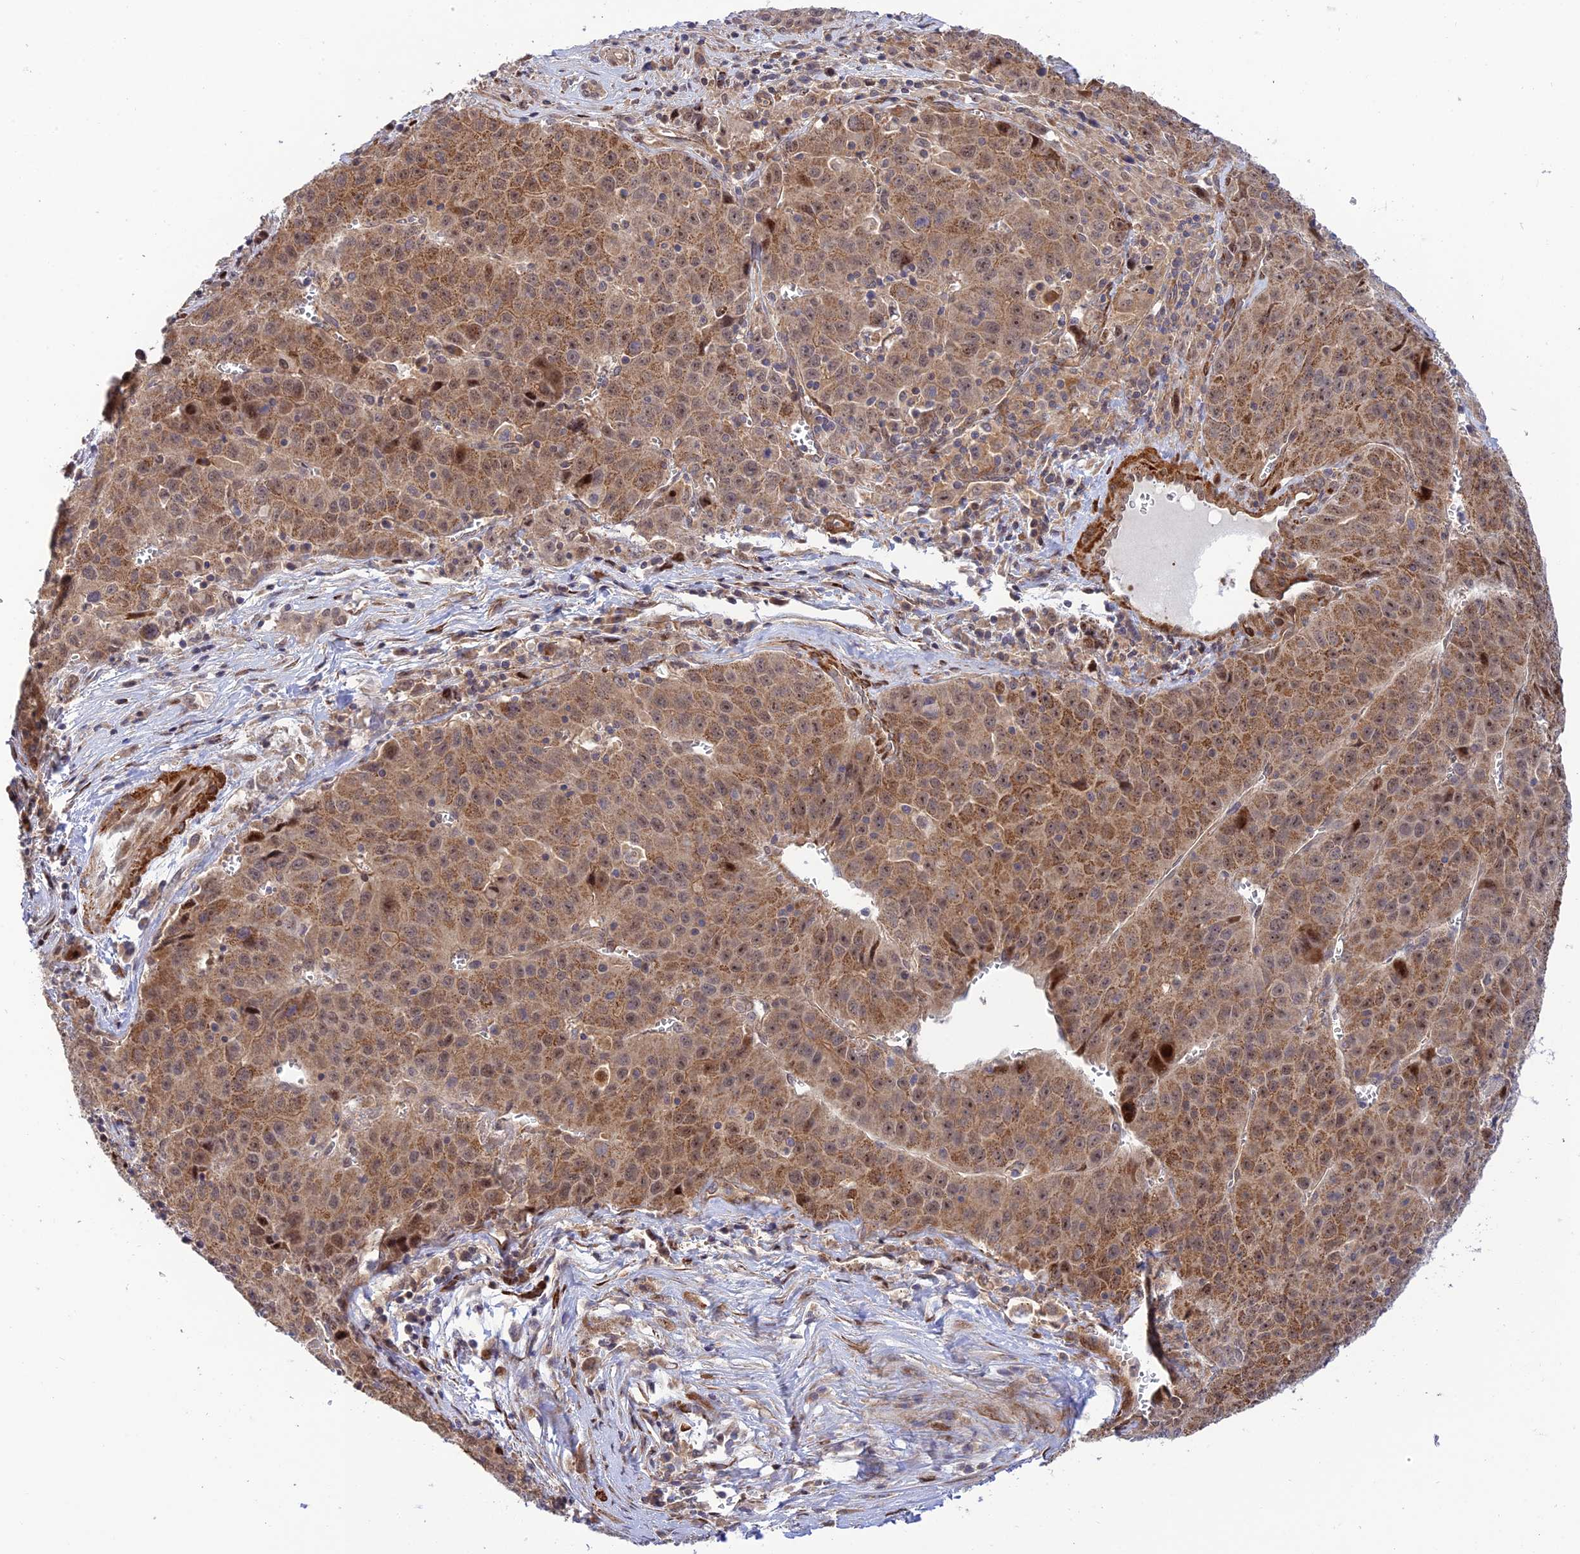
{"staining": {"intensity": "moderate", "quantity": ">75%", "location": "cytoplasmic/membranous,nuclear"}, "tissue": "liver cancer", "cell_type": "Tumor cells", "image_type": "cancer", "snomed": [{"axis": "morphology", "description": "Carcinoma, Hepatocellular, NOS"}, {"axis": "topography", "description": "Liver"}], "caption": "An image of human liver cancer stained for a protein shows moderate cytoplasmic/membranous and nuclear brown staining in tumor cells. The protein of interest is shown in brown color, while the nuclei are stained blue.", "gene": "ZNF584", "patient": {"sex": "female", "age": 53}}